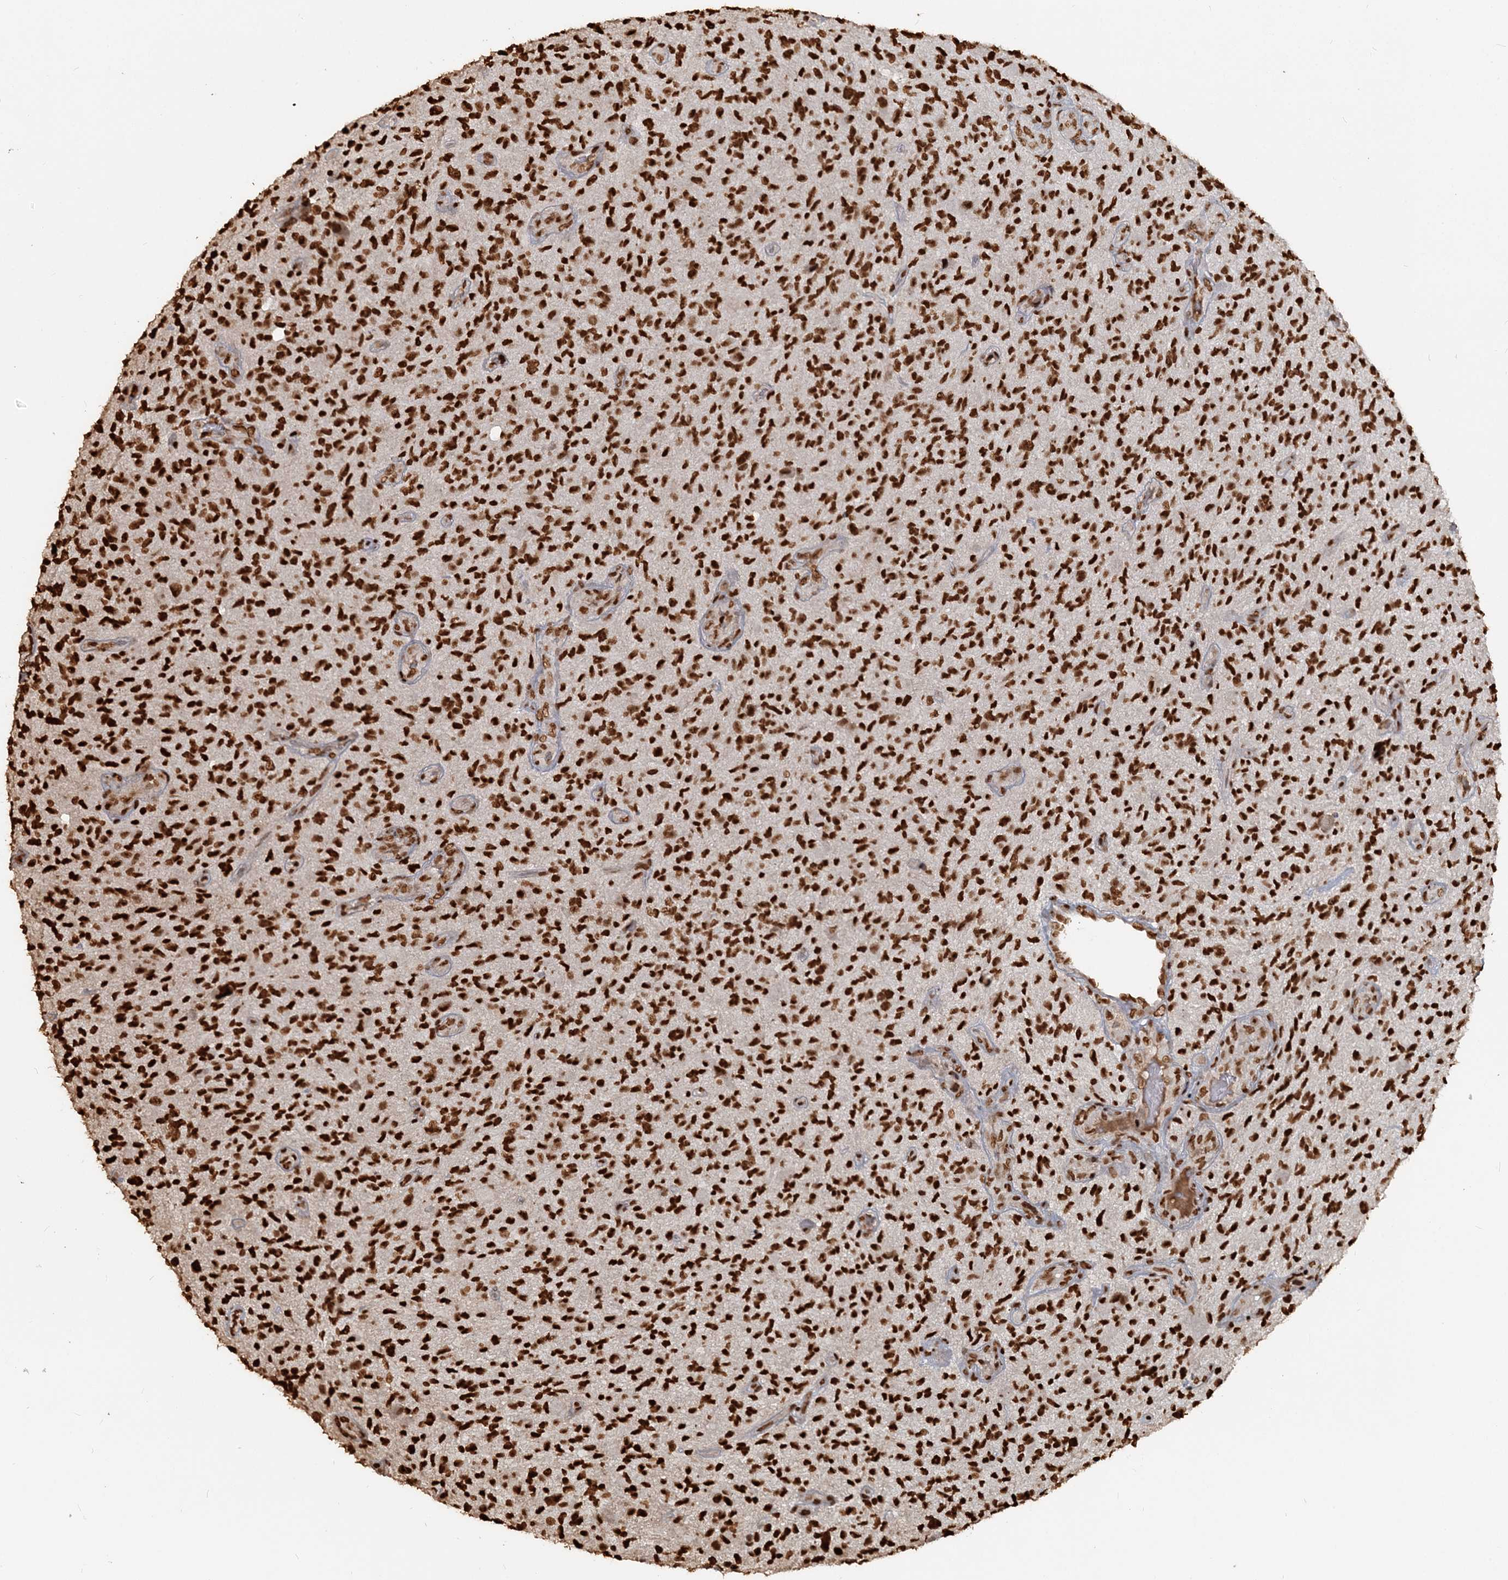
{"staining": {"intensity": "strong", "quantity": ">75%", "location": "nuclear"}, "tissue": "glioma", "cell_type": "Tumor cells", "image_type": "cancer", "snomed": [{"axis": "morphology", "description": "Glioma, malignant, High grade"}, {"axis": "topography", "description": "Brain"}], "caption": "Protein analysis of malignant glioma (high-grade) tissue shows strong nuclear staining in about >75% of tumor cells.", "gene": "H3-3B", "patient": {"sex": "male", "age": 47}}